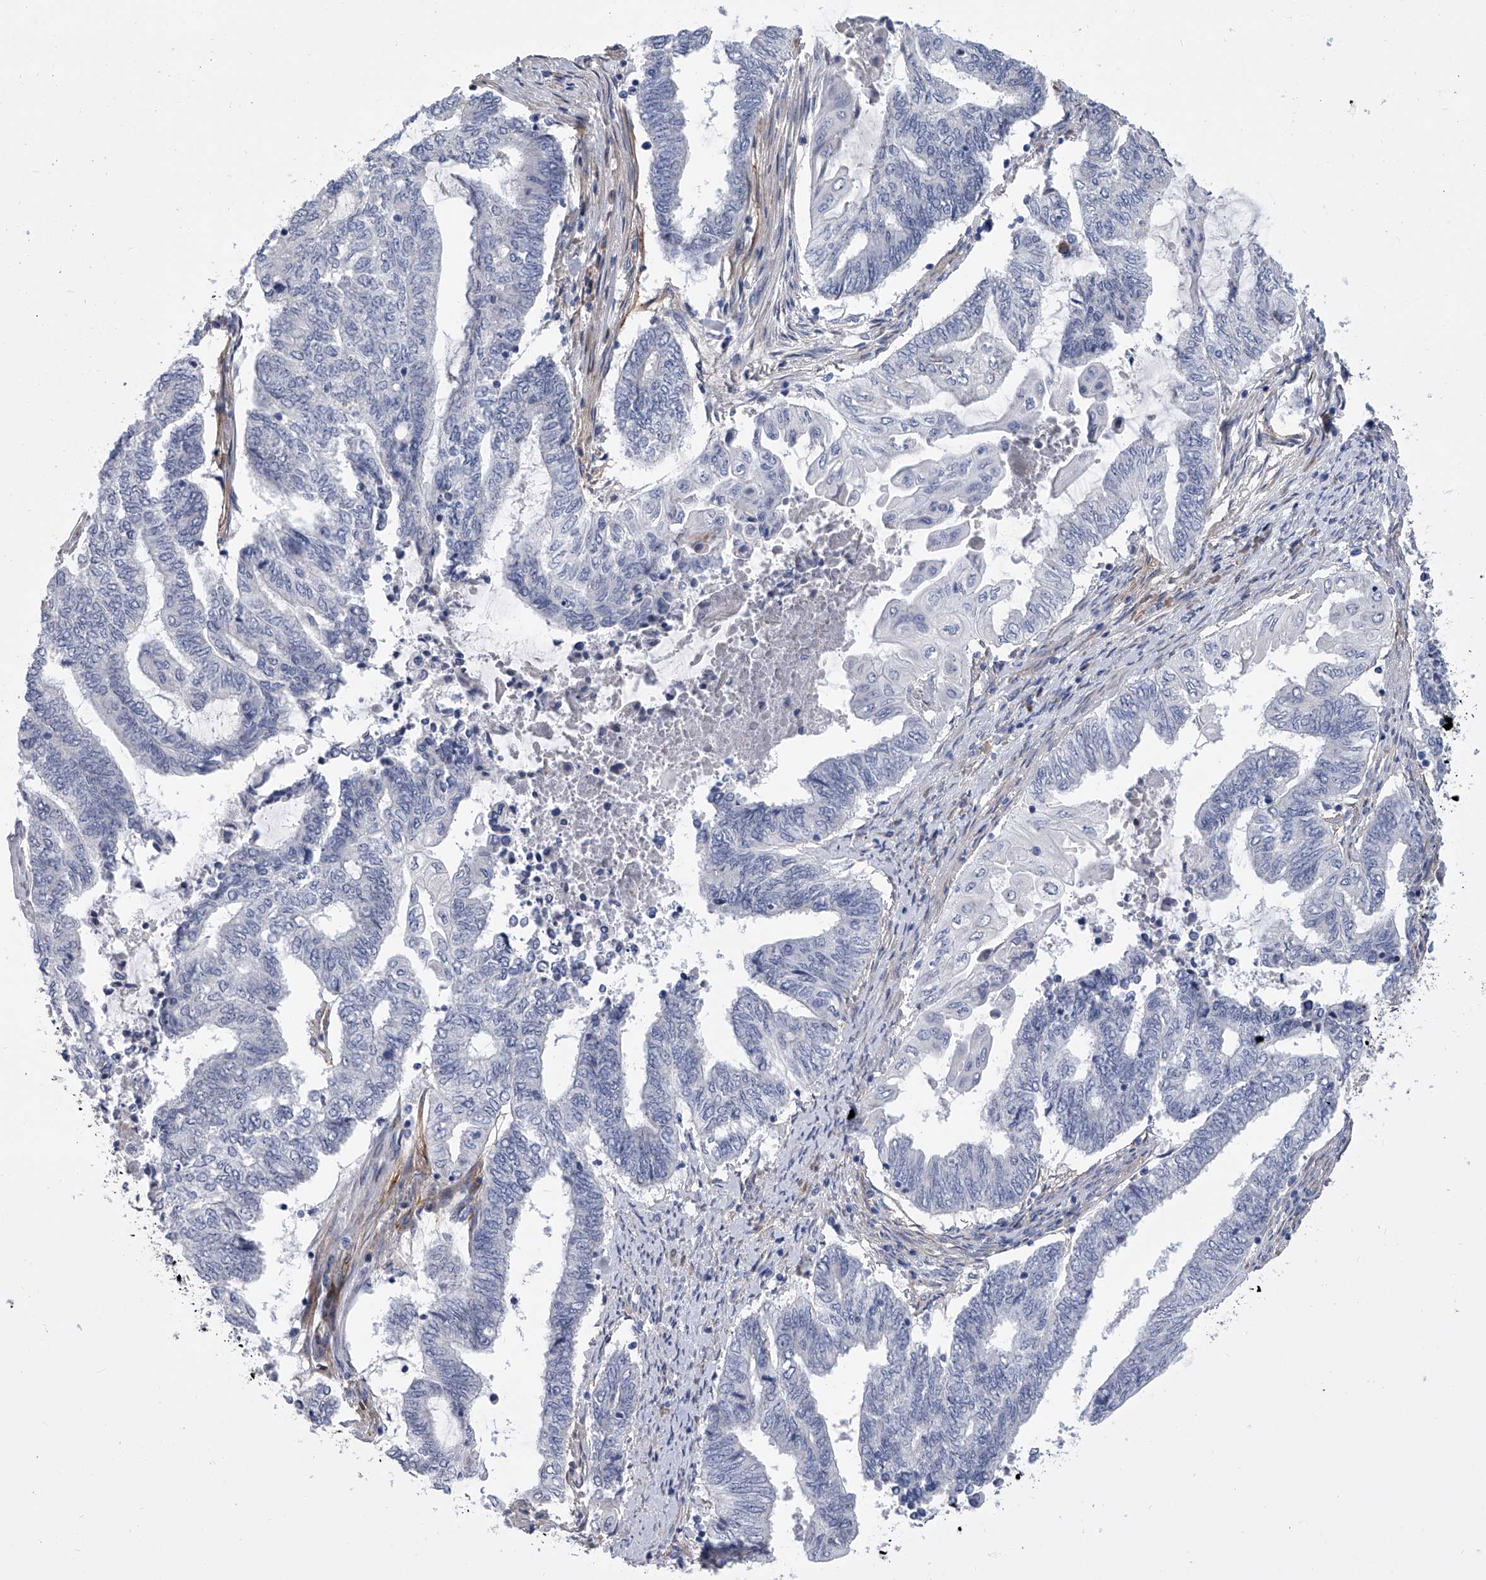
{"staining": {"intensity": "negative", "quantity": "none", "location": "none"}, "tissue": "endometrial cancer", "cell_type": "Tumor cells", "image_type": "cancer", "snomed": [{"axis": "morphology", "description": "Adenocarcinoma, NOS"}, {"axis": "topography", "description": "Uterus"}, {"axis": "topography", "description": "Endometrium"}], "caption": "This is an immunohistochemistry image of human endometrial adenocarcinoma. There is no expression in tumor cells.", "gene": "ALG14", "patient": {"sex": "female", "age": 70}}